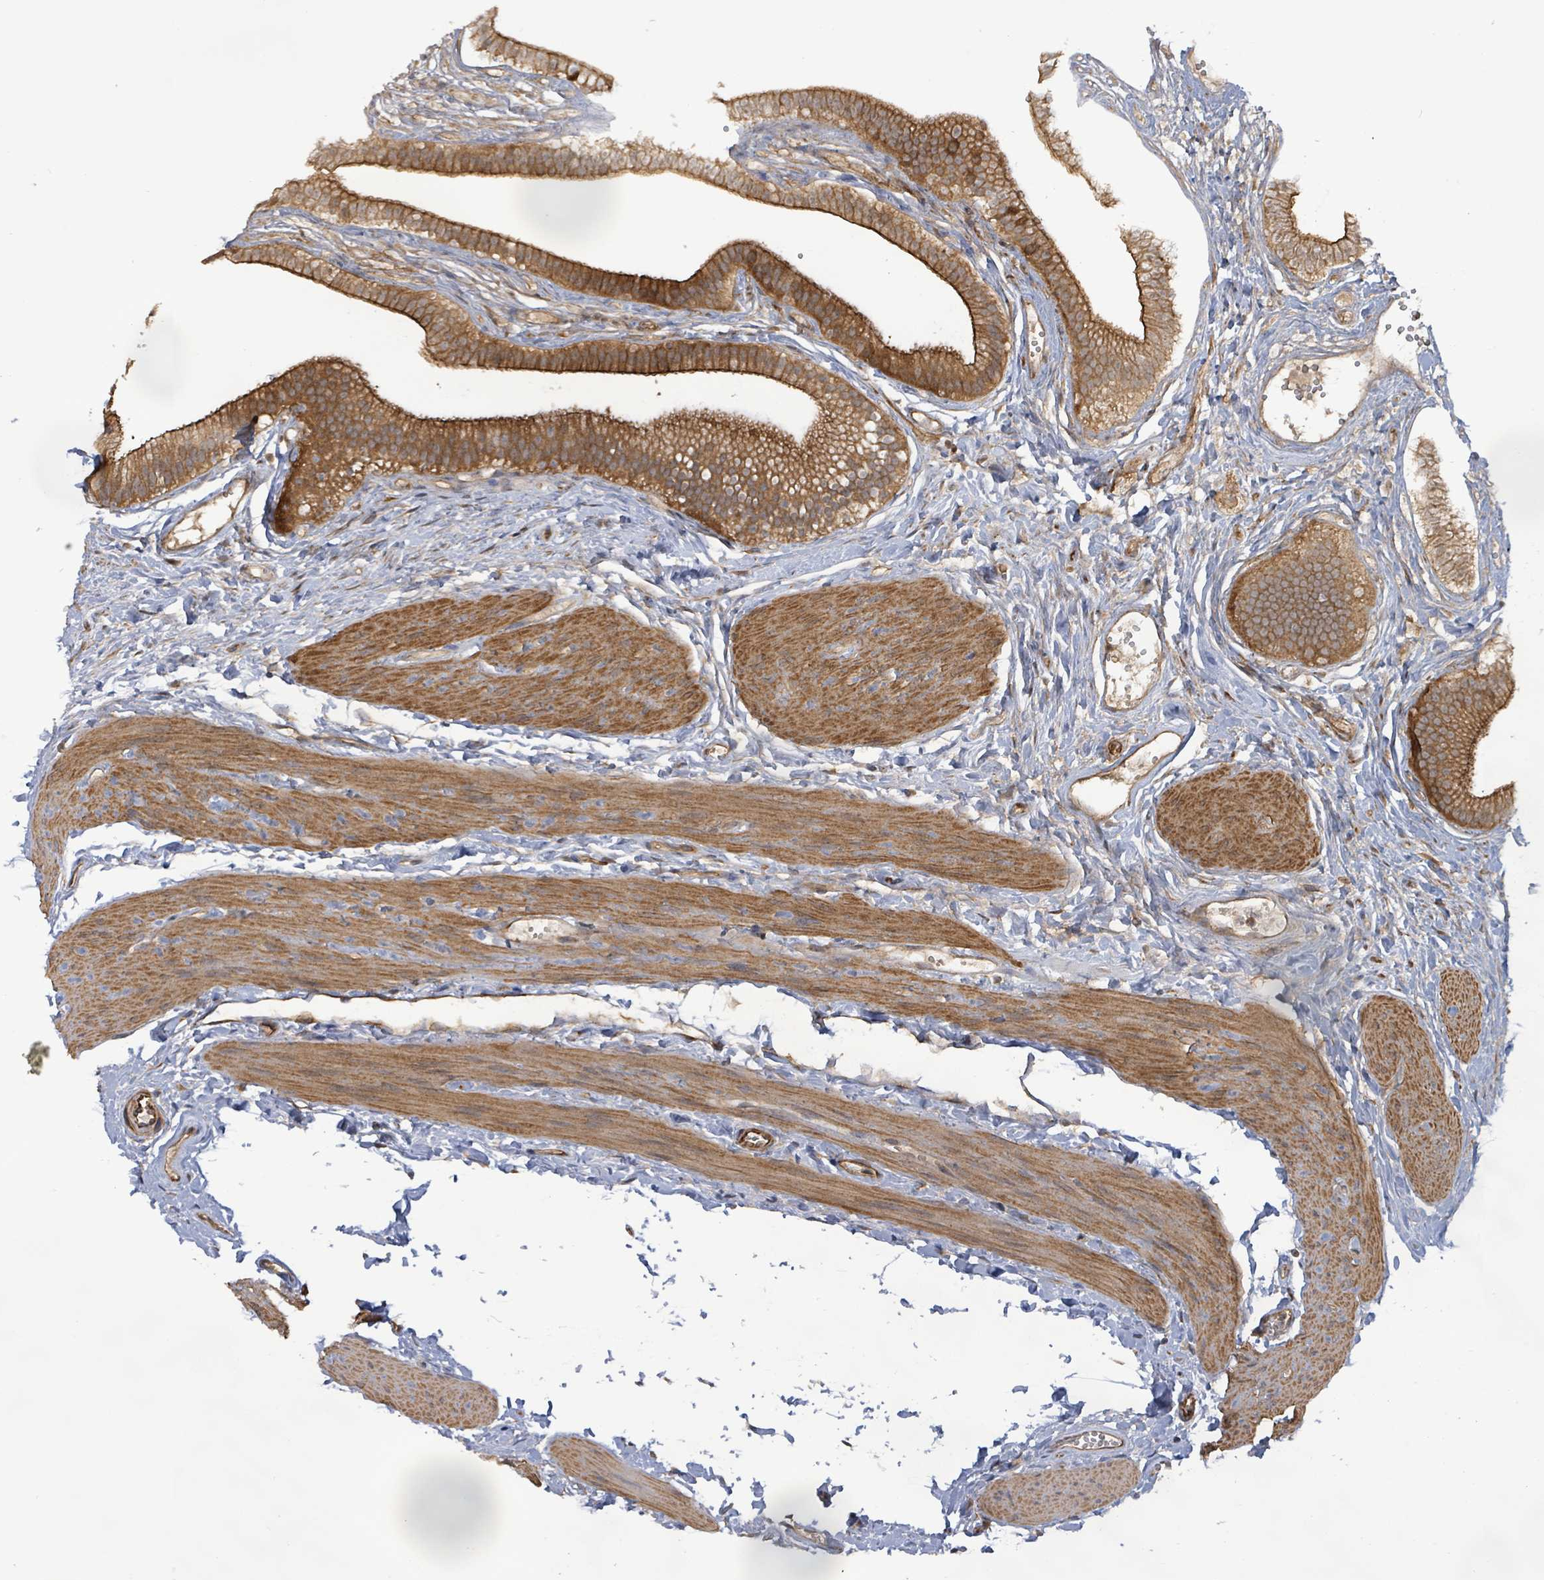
{"staining": {"intensity": "strong", "quantity": ">75%", "location": "cytoplasmic/membranous"}, "tissue": "gallbladder", "cell_type": "Glandular cells", "image_type": "normal", "snomed": [{"axis": "morphology", "description": "Normal tissue, NOS"}, {"axis": "topography", "description": "Gallbladder"}], "caption": "This micrograph demonstrates immunohistochemistry staining of unremarkable gallbladder, with high strong cytoplasmic/membranous positivity in about >75% of glandular cells.", "gene": "KBTBD11", "patient": {"sex": "female", "age": 54}}